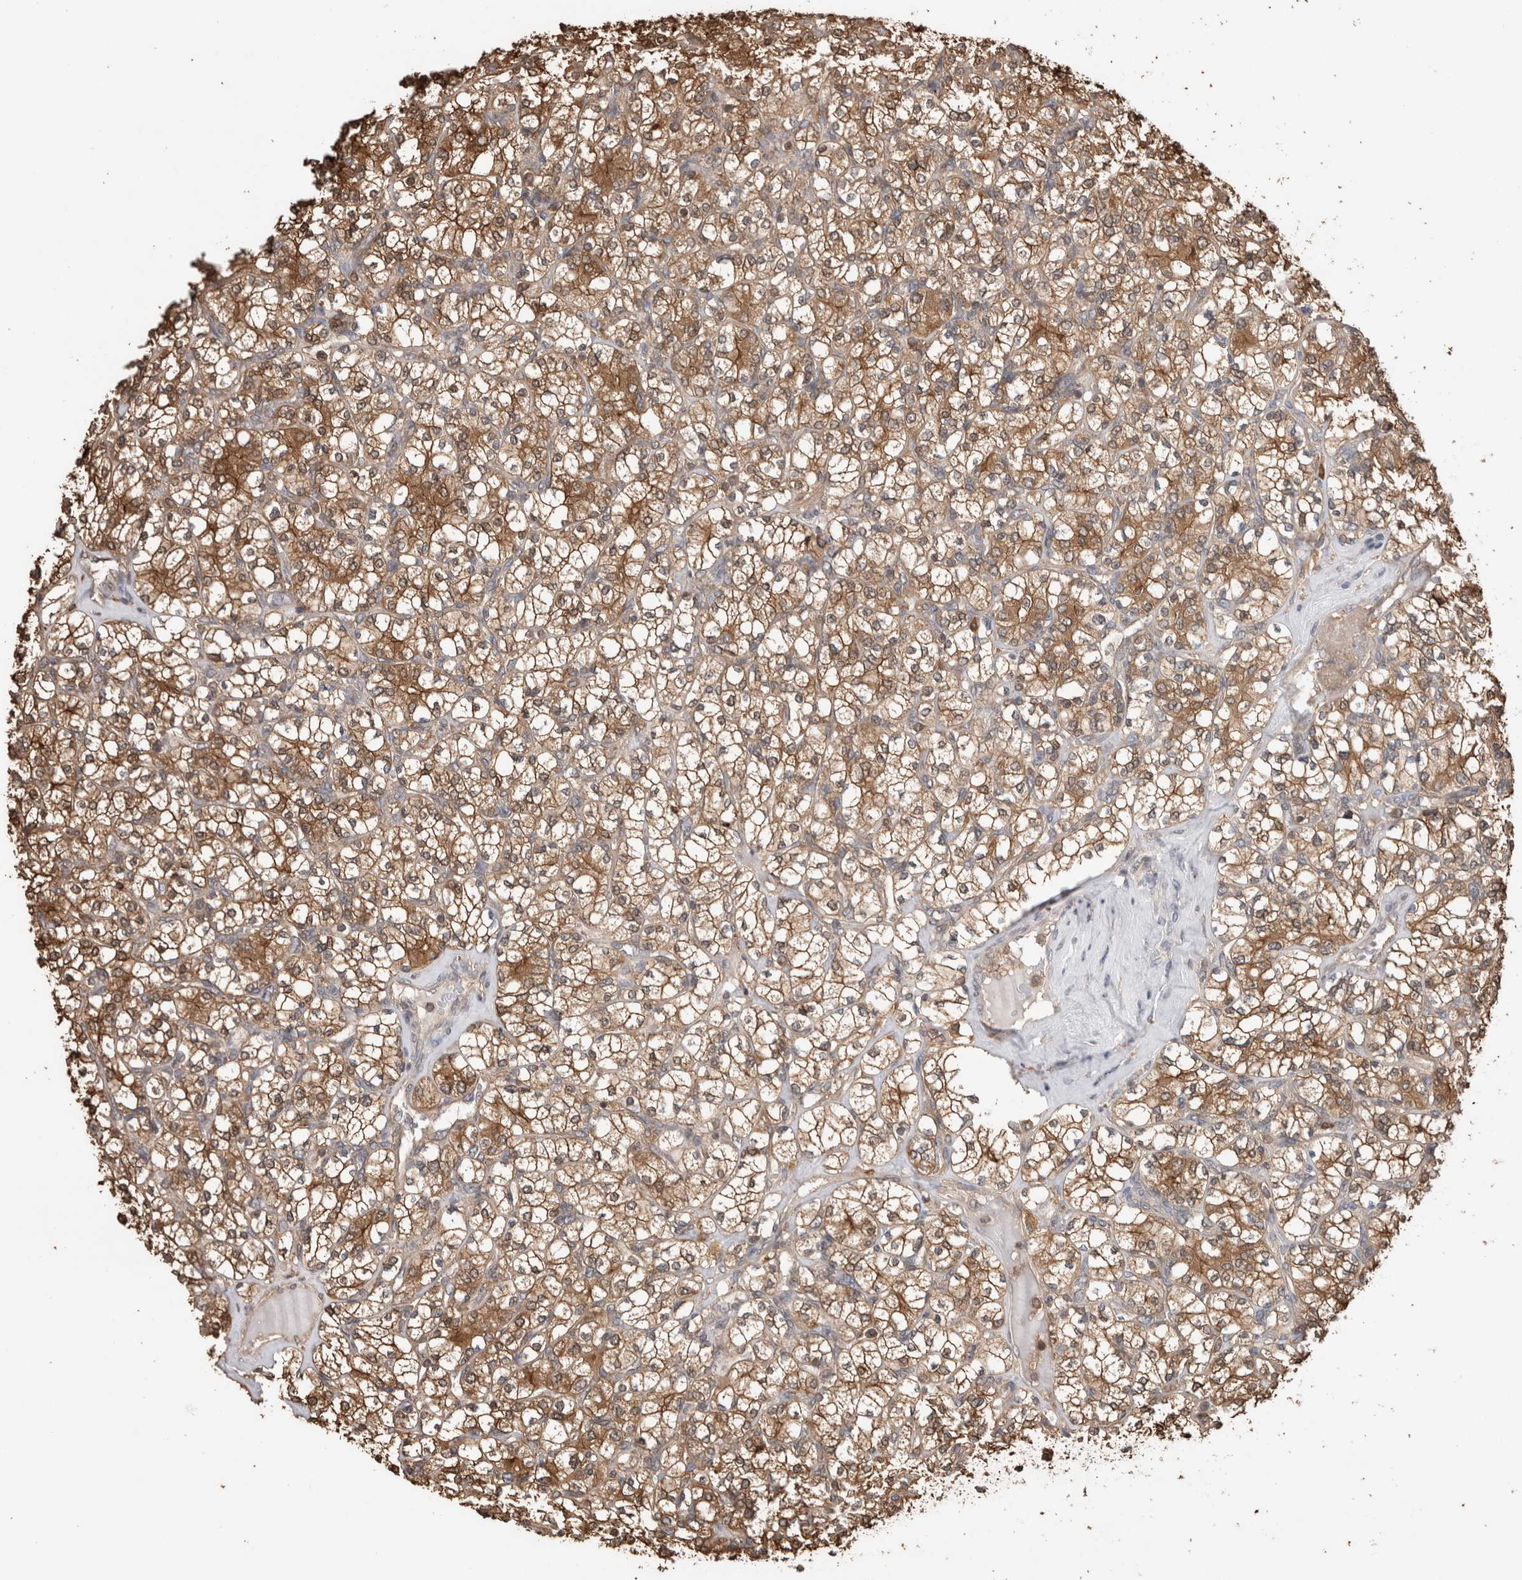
{"staining": {"intensity": "moderate", "quantity": ">75%", "location": "cytoplasmic/membranous"}, "tissue": "renal cancer", "cell_type": "Tumor cells", "image_type": "cancer", "snomed": [{"axis": "morphology", "description": "Adenocarcinoma, NOS"}, {"axis": "topography", "description": "Kidney"}], "caption": "Tumor cells reveal moderate cytoplasmic/membranous staining in about >75% of cells in renal cancer (adenocarcinoma).", "gene": "TRIM5", "patient": {"sex": "male", "age": 77}}